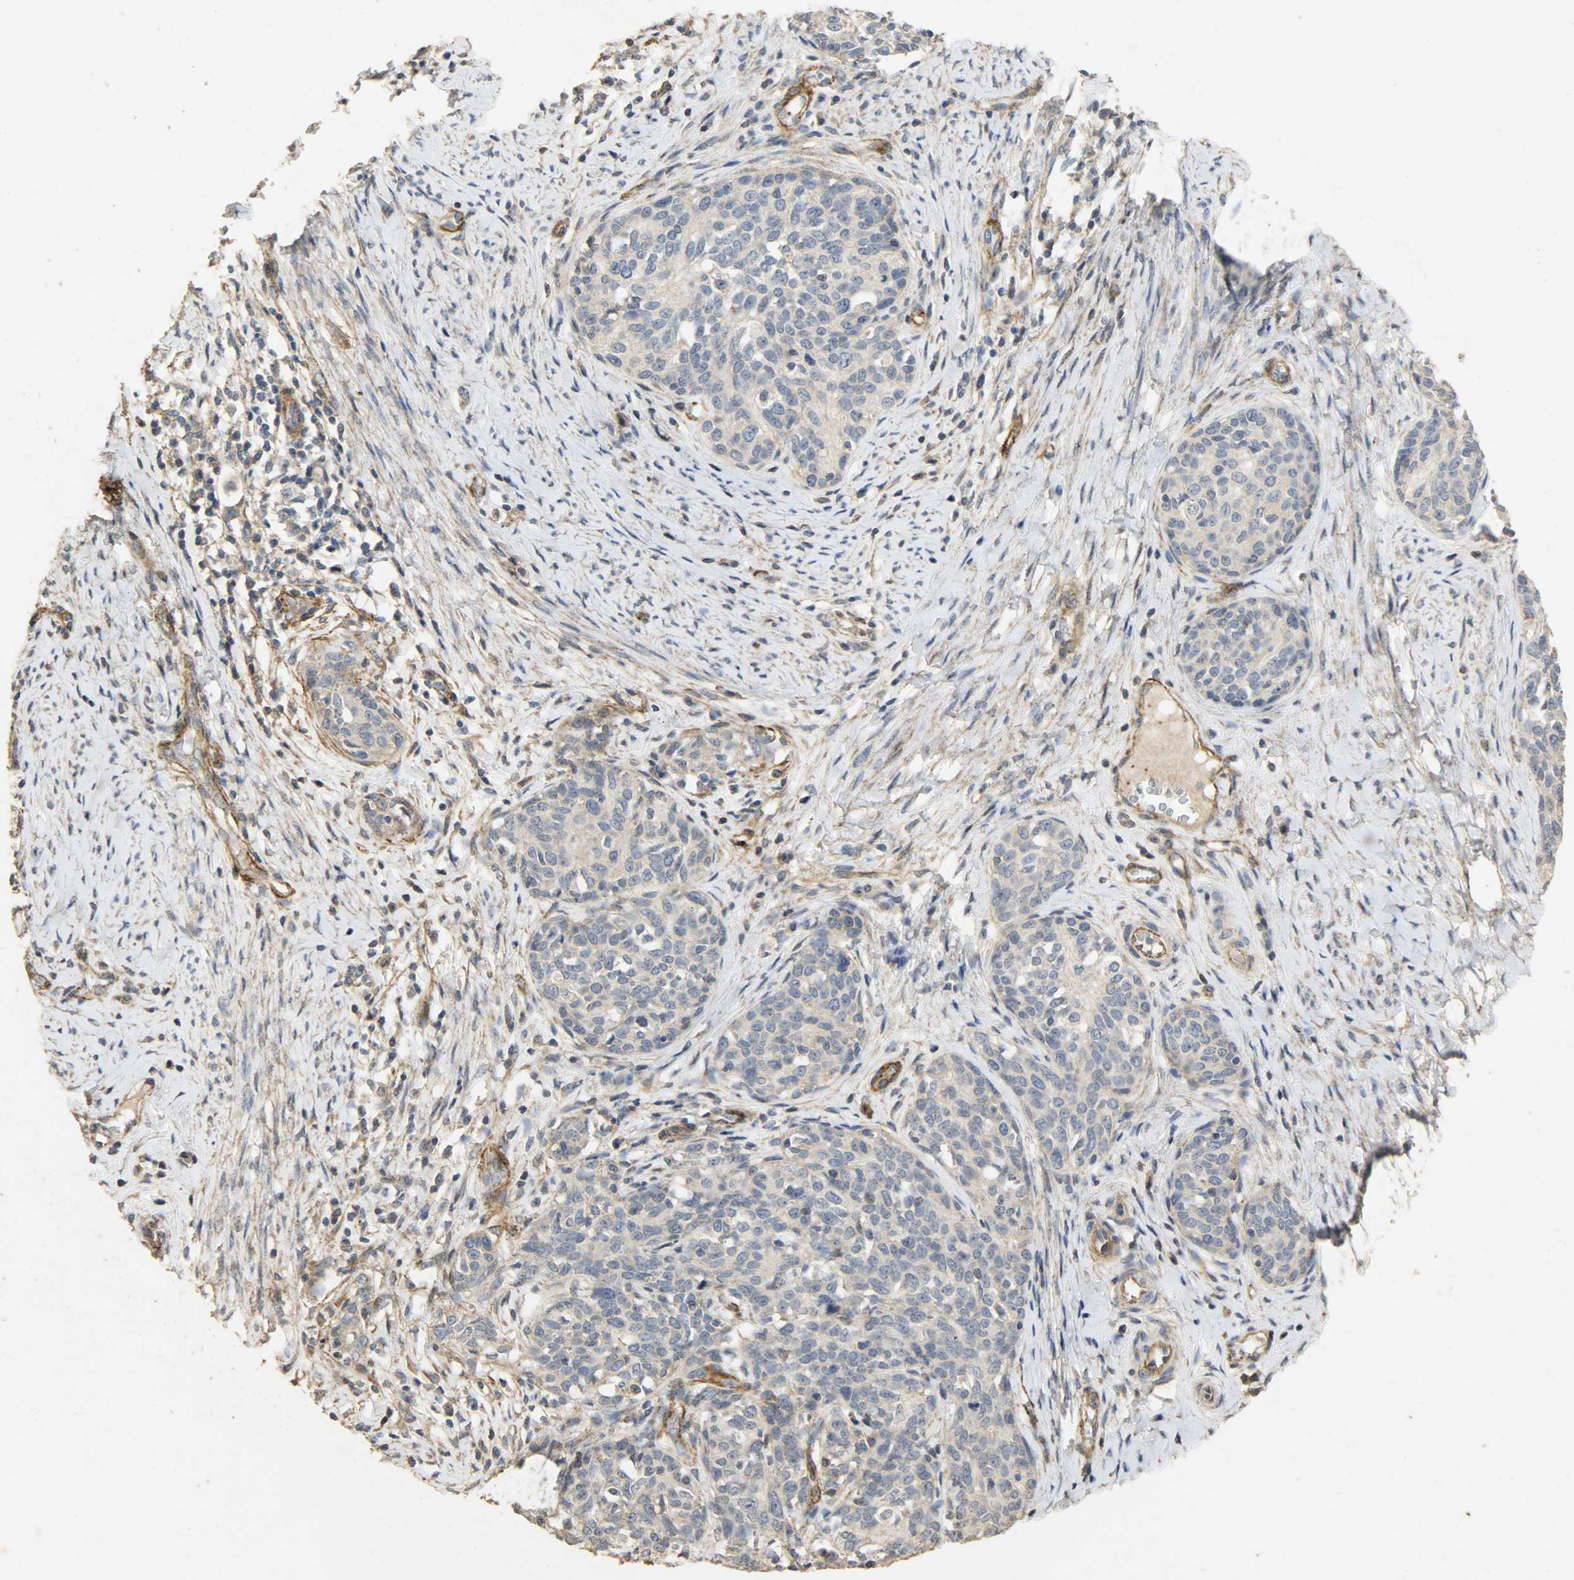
{"staining": {"intensity": "weak", "quantity": ">75%", "location": "cytoplasmic/membranous"}, "tissue": "cervical cancer", "cell_type": "Tumor cells", "image_type": "cancer", "snomed": [{"axis": "morphology", "description": "Squamous cell carcinoma, NOS"}, {"axis": "morphology", "description": "Adenocarcinoma, NOS"}, {"axis": "topography", "description": "Cervix"}], "caption": "DAB (3,3'-diaminobenzidine) immunohistochemical staining of human cervical squamous cell carcinoma shows weak cytoplasmic/membranous protein expression in approximately >75% of tumor cells. (Stains: DAB in brown, nuclei in blue, Microscopy: brightfield microscopy at high magnification).", "gene": "TPM4", "patient": {"sex": "female", "age": 52}}